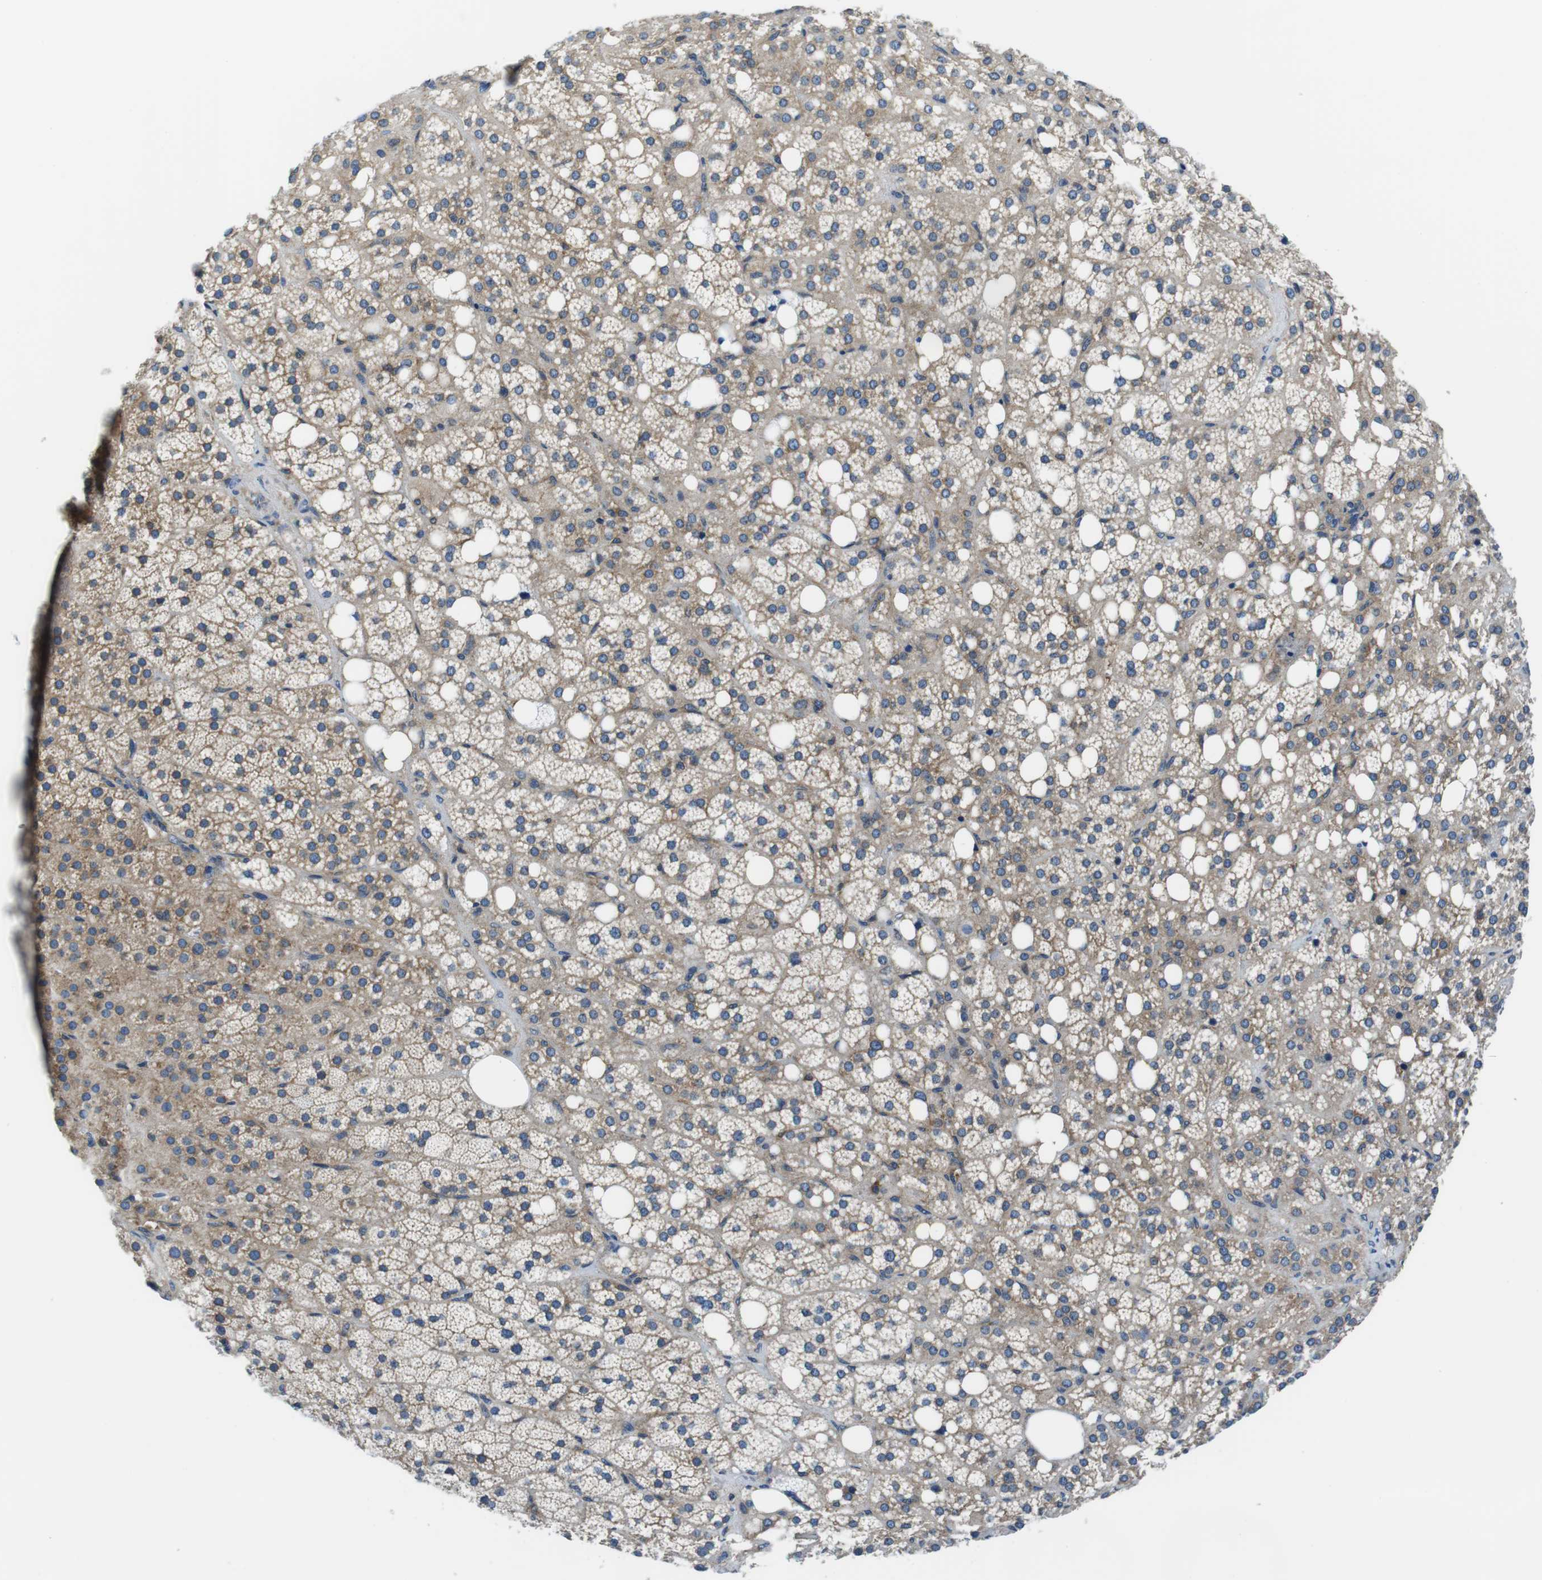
{"staining": {"intensity": "moderate", "quantity": "25%-75%", "location": "cytoplasmic/membranous"}, "tissue": "adrenal gland", "cell_type": "Glandular cells", "image_type": "normal", "snomed": [{"axis": "morphology", "description": "Normal tissue, NOS"}, {"axis": "topography", "description": "Adrenal gland"}], "caption": "IHC micrograph of benign adrenal gland: human adrenal gland stained using immunohistochemistry demonstrates medium levels of moderate protein expression localized specifically in the cytoplasmic/membranous of glandular cells, appearing as a cytoplasmic/membranous brown color.", "gene": "EIF2B5", "patient": {"sex": "female", "age": 59}}